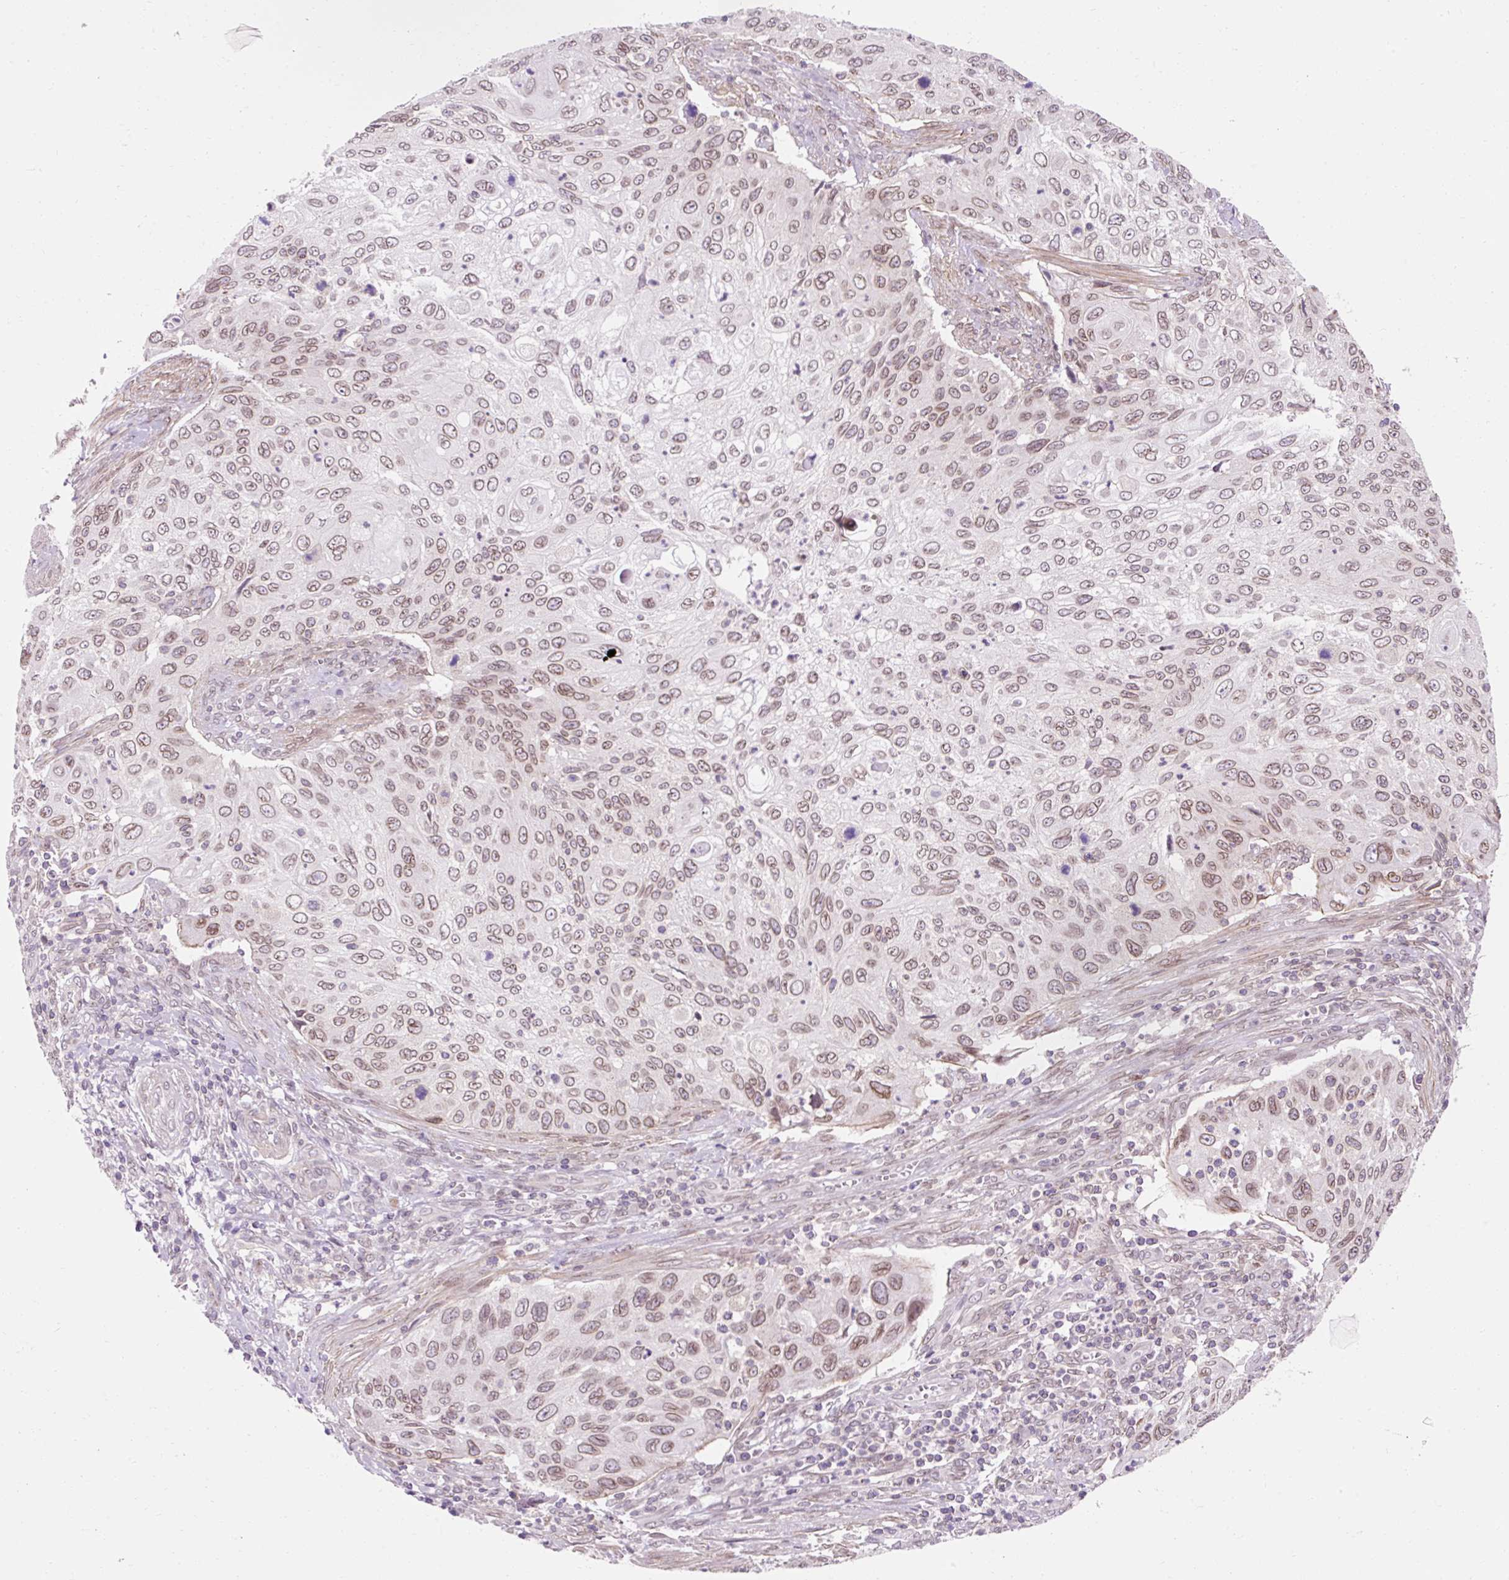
{"staining": {"intensity": "moderate", "quantity": ">75%", "location": "cytoplasmic/membranous,nuclear"}, "tissue": "cervical cancer", "cell_type": "Tumor cells", "image_type": "cancer", "snomed": [{"axis": "morphology", "description": "Squamous cell carcinoma, NOS"}, {"axis": "topography", "description": "Cervix"}], "caption": "Cervical squamous cell carcinoma was stained to show a protein in brown. There is medium levels of moderate cytoplasmic/membranous and nuclear staining in approximately >75% of tumor cells.", "gene": "ZNF610", "patient": {"sex": "female", "age": 70}}